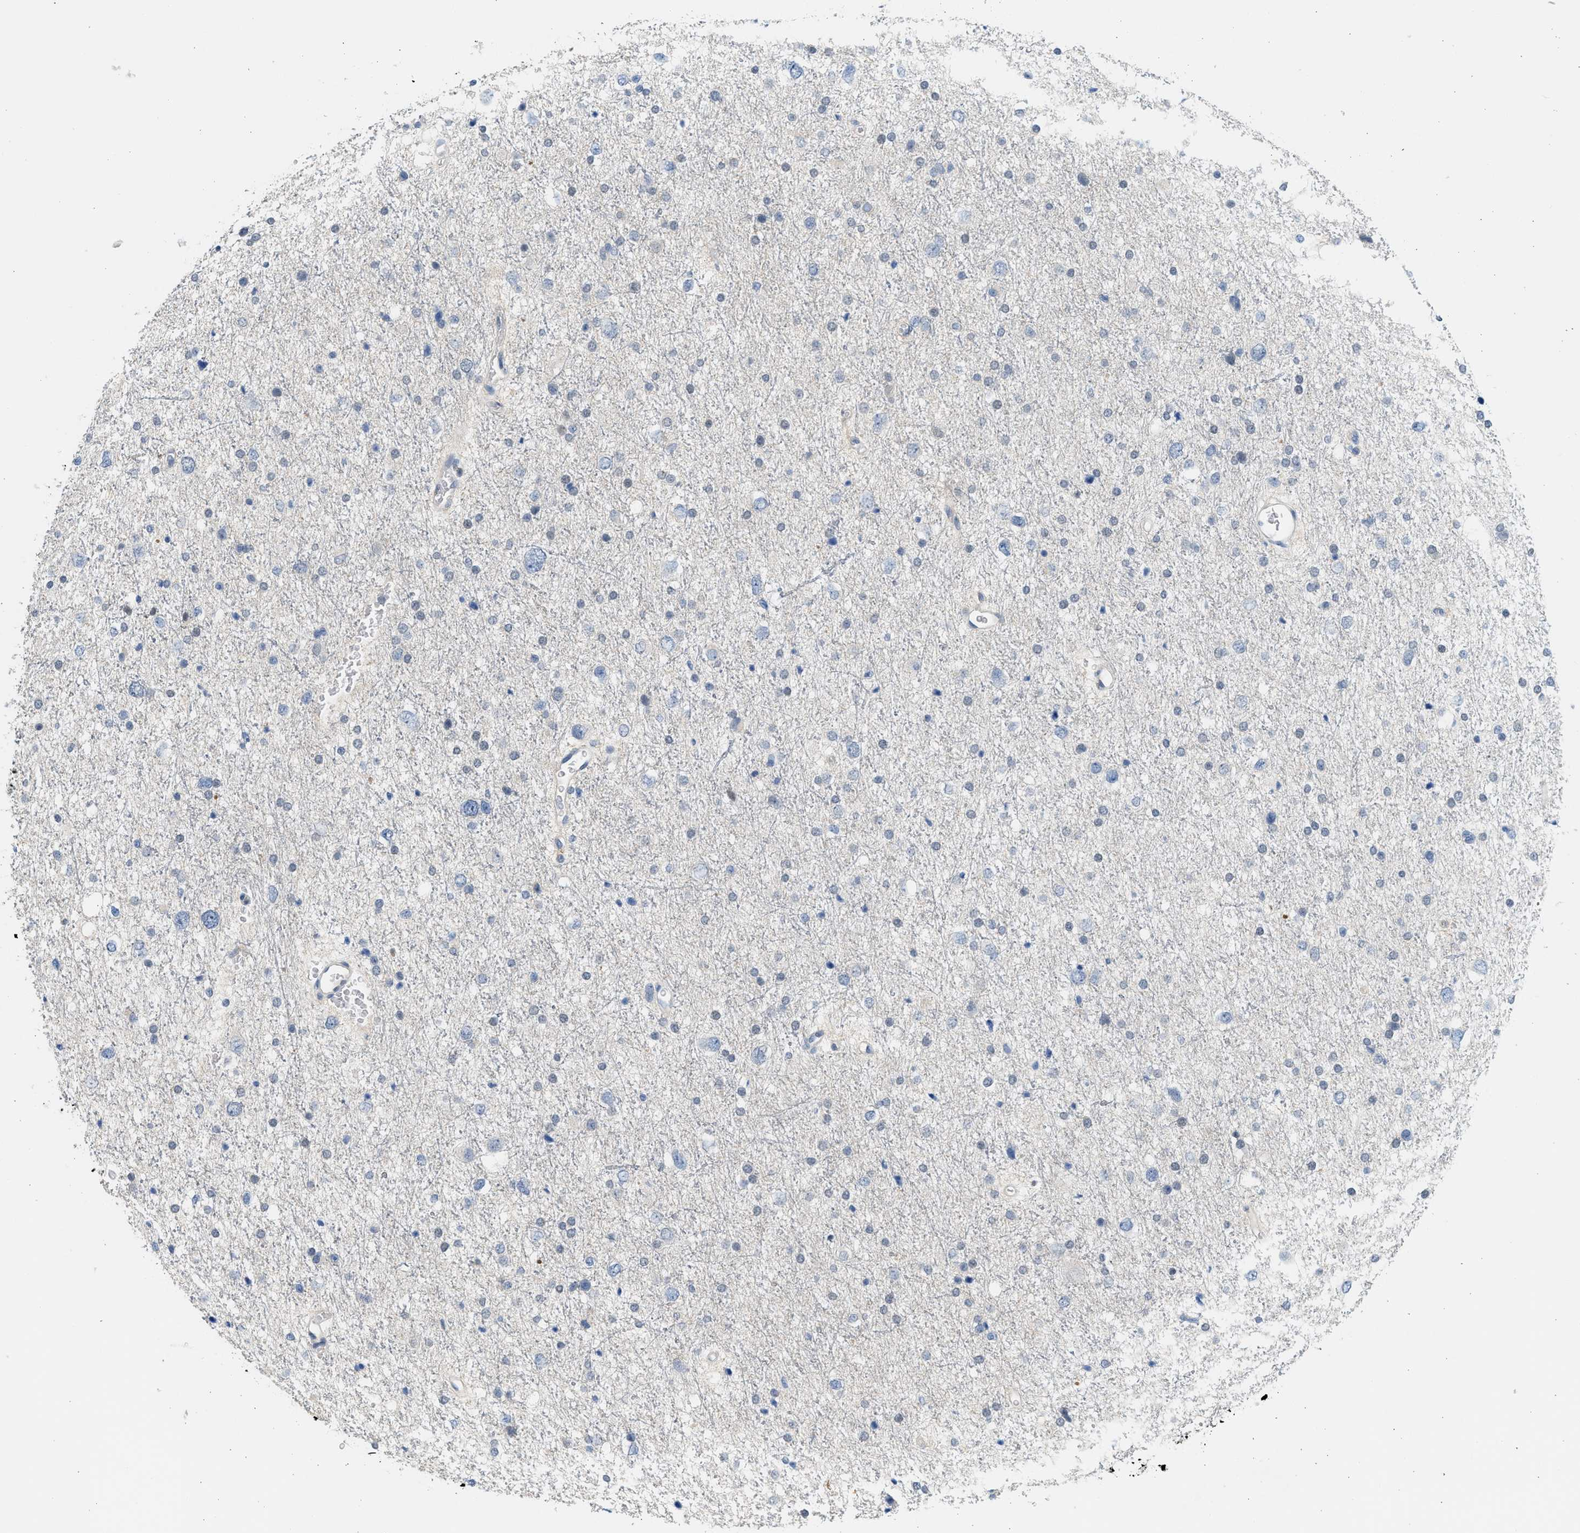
{"staining": {"intensity": "weak", "quantity": "<25%", "location": "nuclear"}, "tissue": "glioma", "cell_type": "Tumor cells", "image_type": "cancer", "snomed": [{"axis": "morphology", "description": "Glioma, malignant, Low grade"}, {"axis": "topography", "description": "Brain"}], "caption": "The IHC photomicrograph has no significant positivity in tumor cells of glioma tissue. (DAB immunohistochemistry (IHC) visualized using brightfield microscopy, high magnification).", "gene": "HIPK1", "patient": {"sex": "female", "age": 37}}